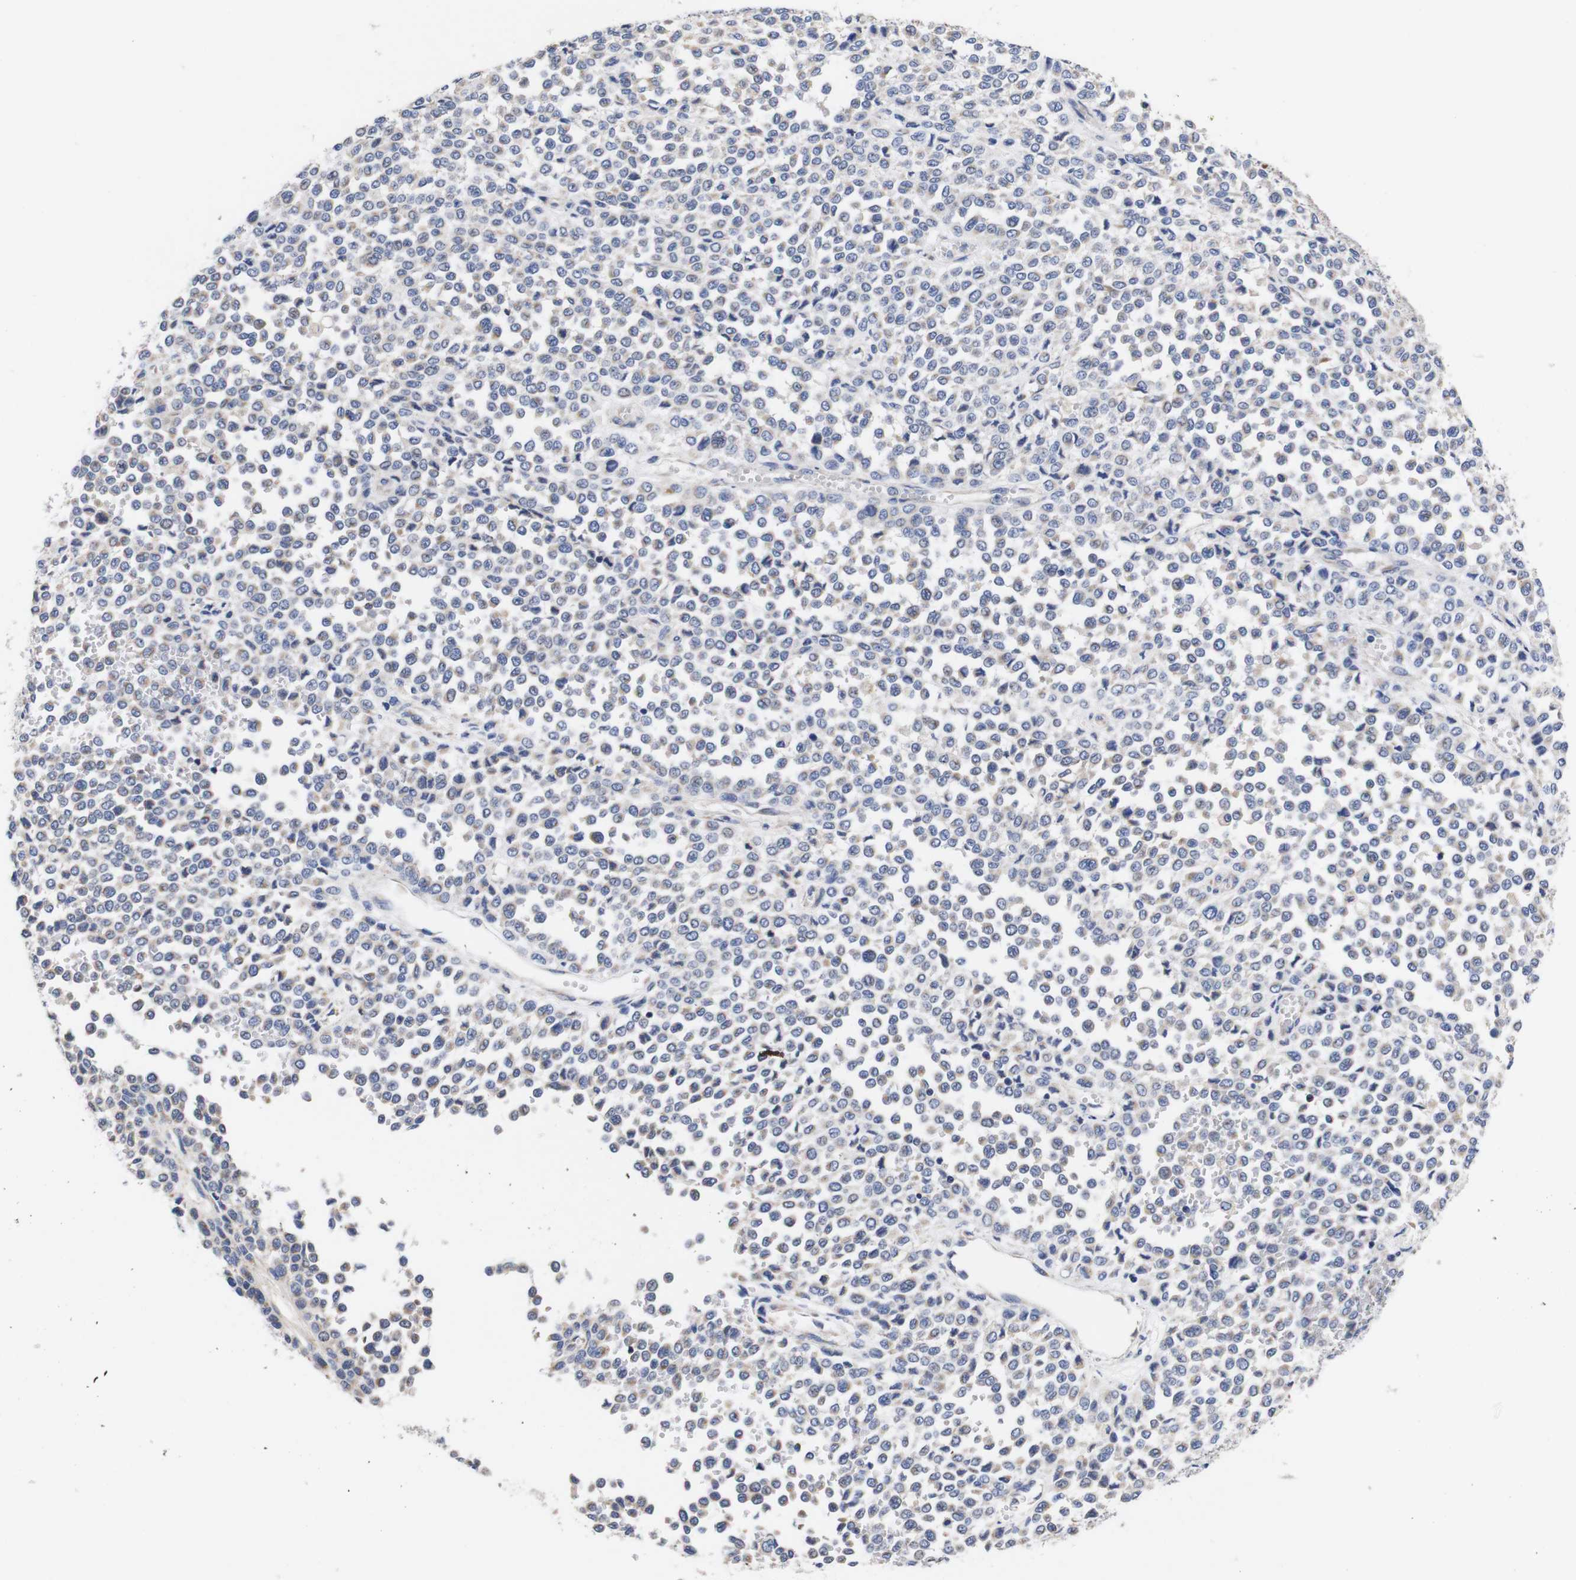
{"staining": {"intensity": "weak", "quantity": "<25%", "location": "cytoplasmic/membranous"}, "tissue": "melanoma", "cell_type": "Tumor cells", "image_type": "cancer", "snomed": [{"axis": "morphology", "description": "Malignant melanoma, Metastatic site"}, {"axis": "topography", "description": "Pancreas"}], "caption": "Immunohistochemistry image of neoplastic tissue: human melanoma stained with DAB exhibits no significant protein positivity in tumor cells.", "gene": "OPN3", "patient": {"sex": "female", "age": 30}}